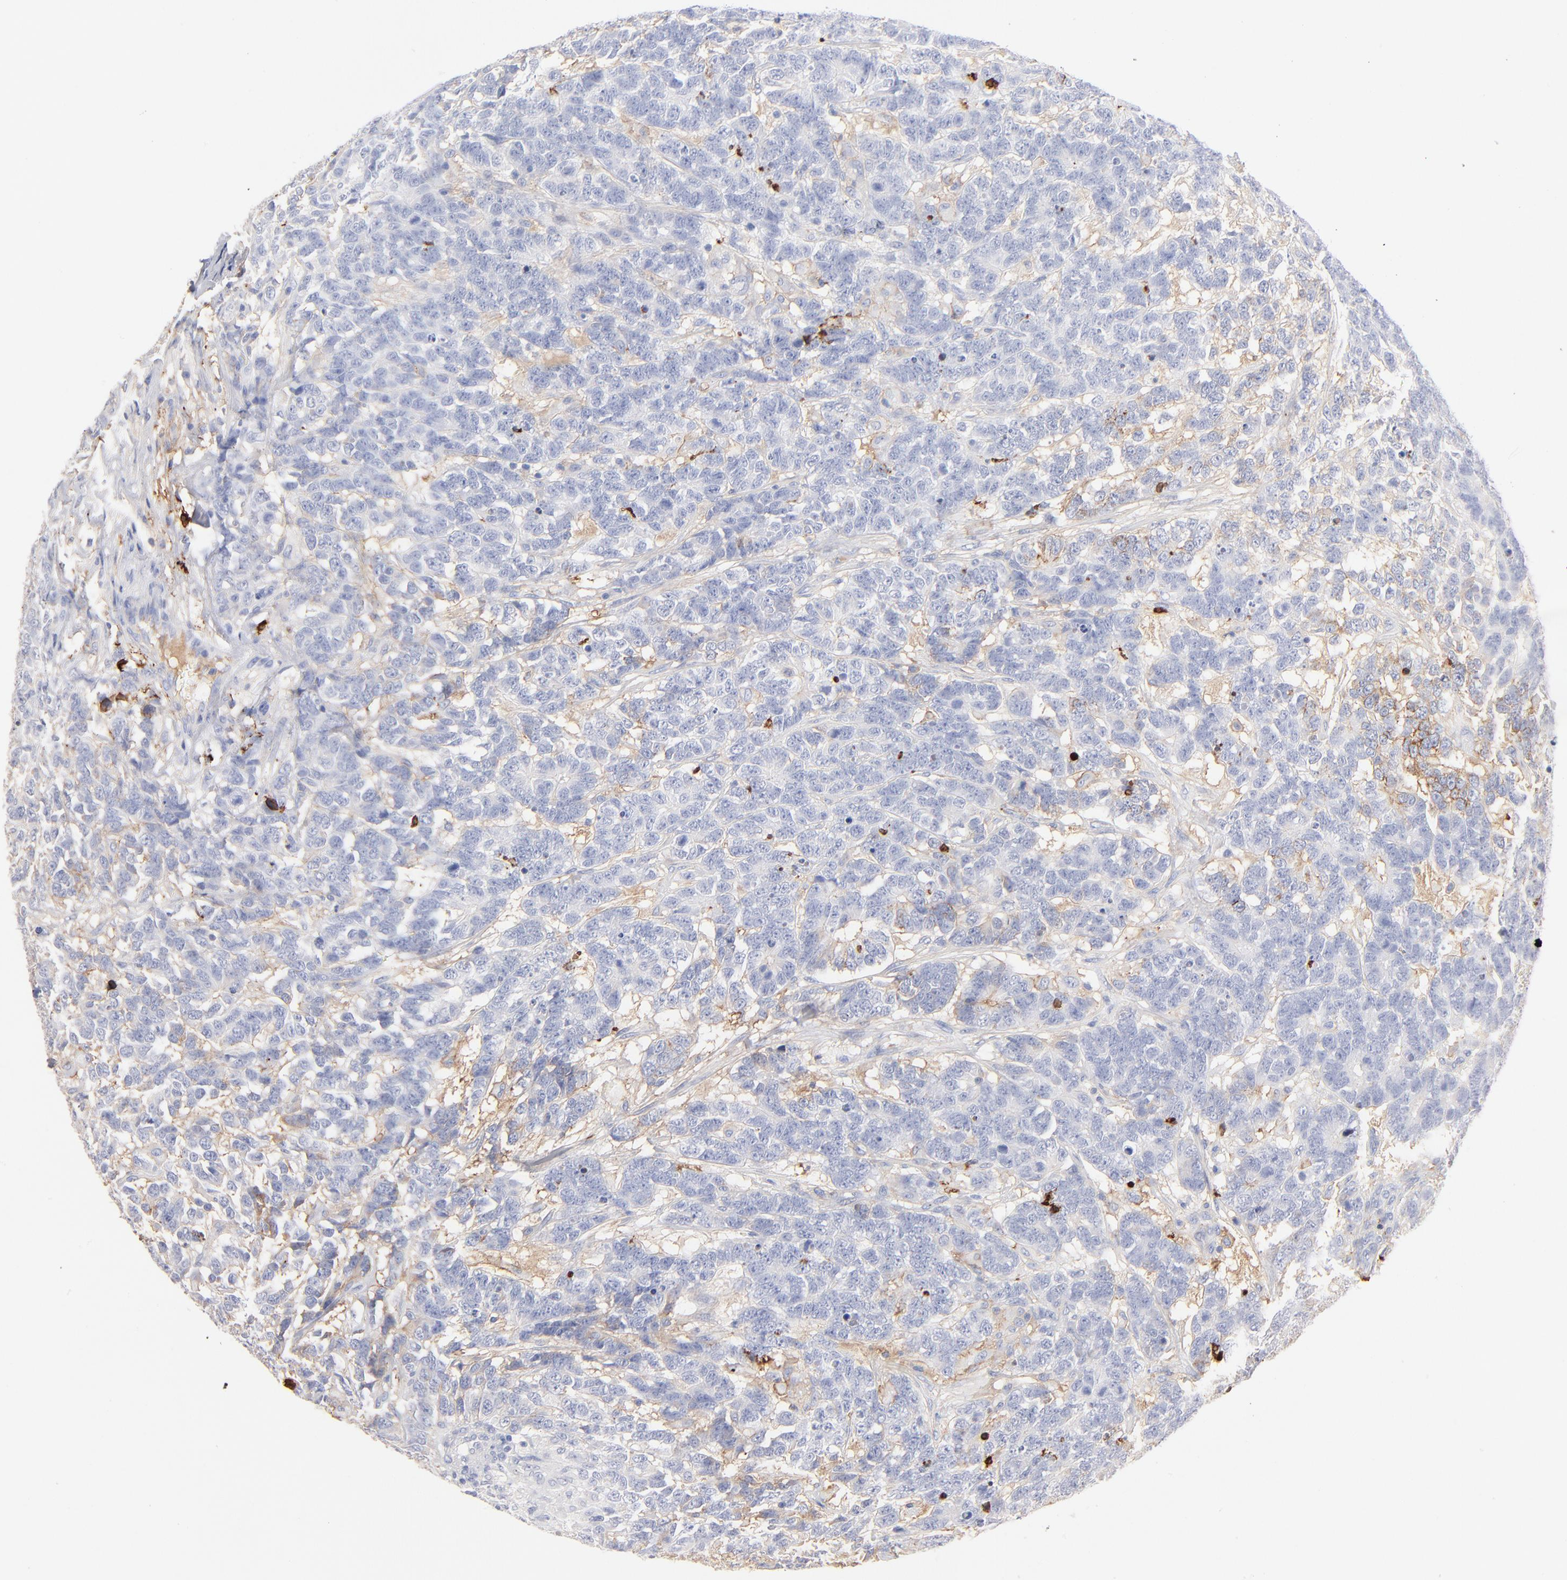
{"staining": {"intensity": "negative", "quantity": "none", "location": "none"}, "tissue": "testis cancer", "cell_type": "Tumor cells", "image_type": "cancer", "snomed": [{"axis": "morphology", "description": "Carcinoma, Embryonal, NOS"}, {"axis": "topography", "description": "Testis"}], "caption": "Testis cancer (embryonal carcinoma) was stained to show a protein in brown. There is no significant positivity in tumor cells. (Stains: DAB IHC with hematoxylin counter stain, Microscopy: brightfield microscopy at high magnification).", "gene": "APOH", "patient": {"sex": "male", "age": 26}}